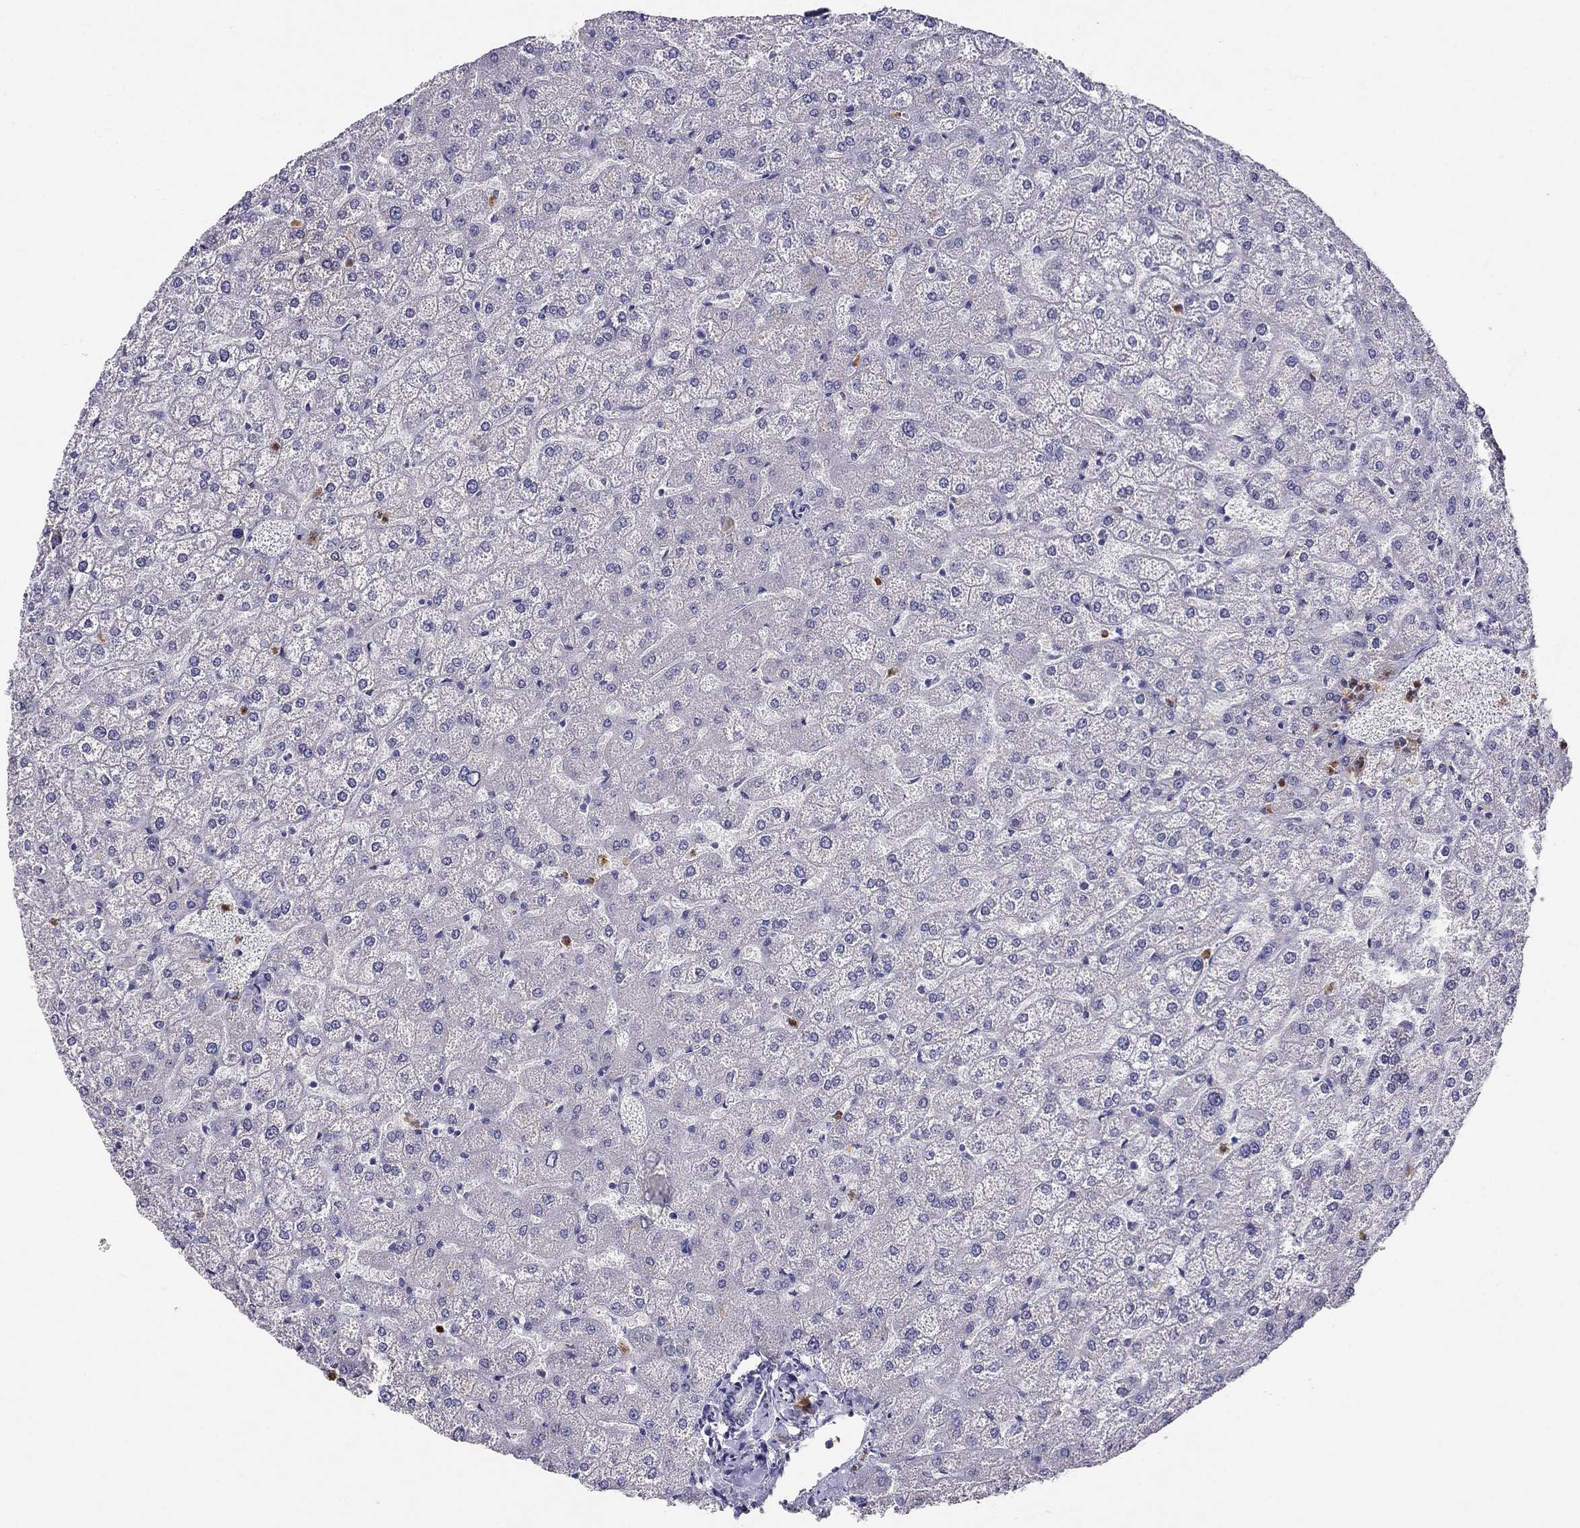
{"staining": {"intensity": "negative", "quantity": "none", "location": "none"}, "tissue": "liver", "cell_type": "Cholangiocytes", "image_type": "normal", "snomed": [{"axis": "morphology", "description": "Normal tissue, NOS"}, {"axis": "topography", "description": "Liver"}], "caption": "Histopathology image shows no protein staining in cholangiocytes of normal liver. (DAB (3,3'-diaminobenzidine) immunohistochemistry, high magnification).", "gene": "SPINT4", "patient": {"sex": "female", "age": 32}}